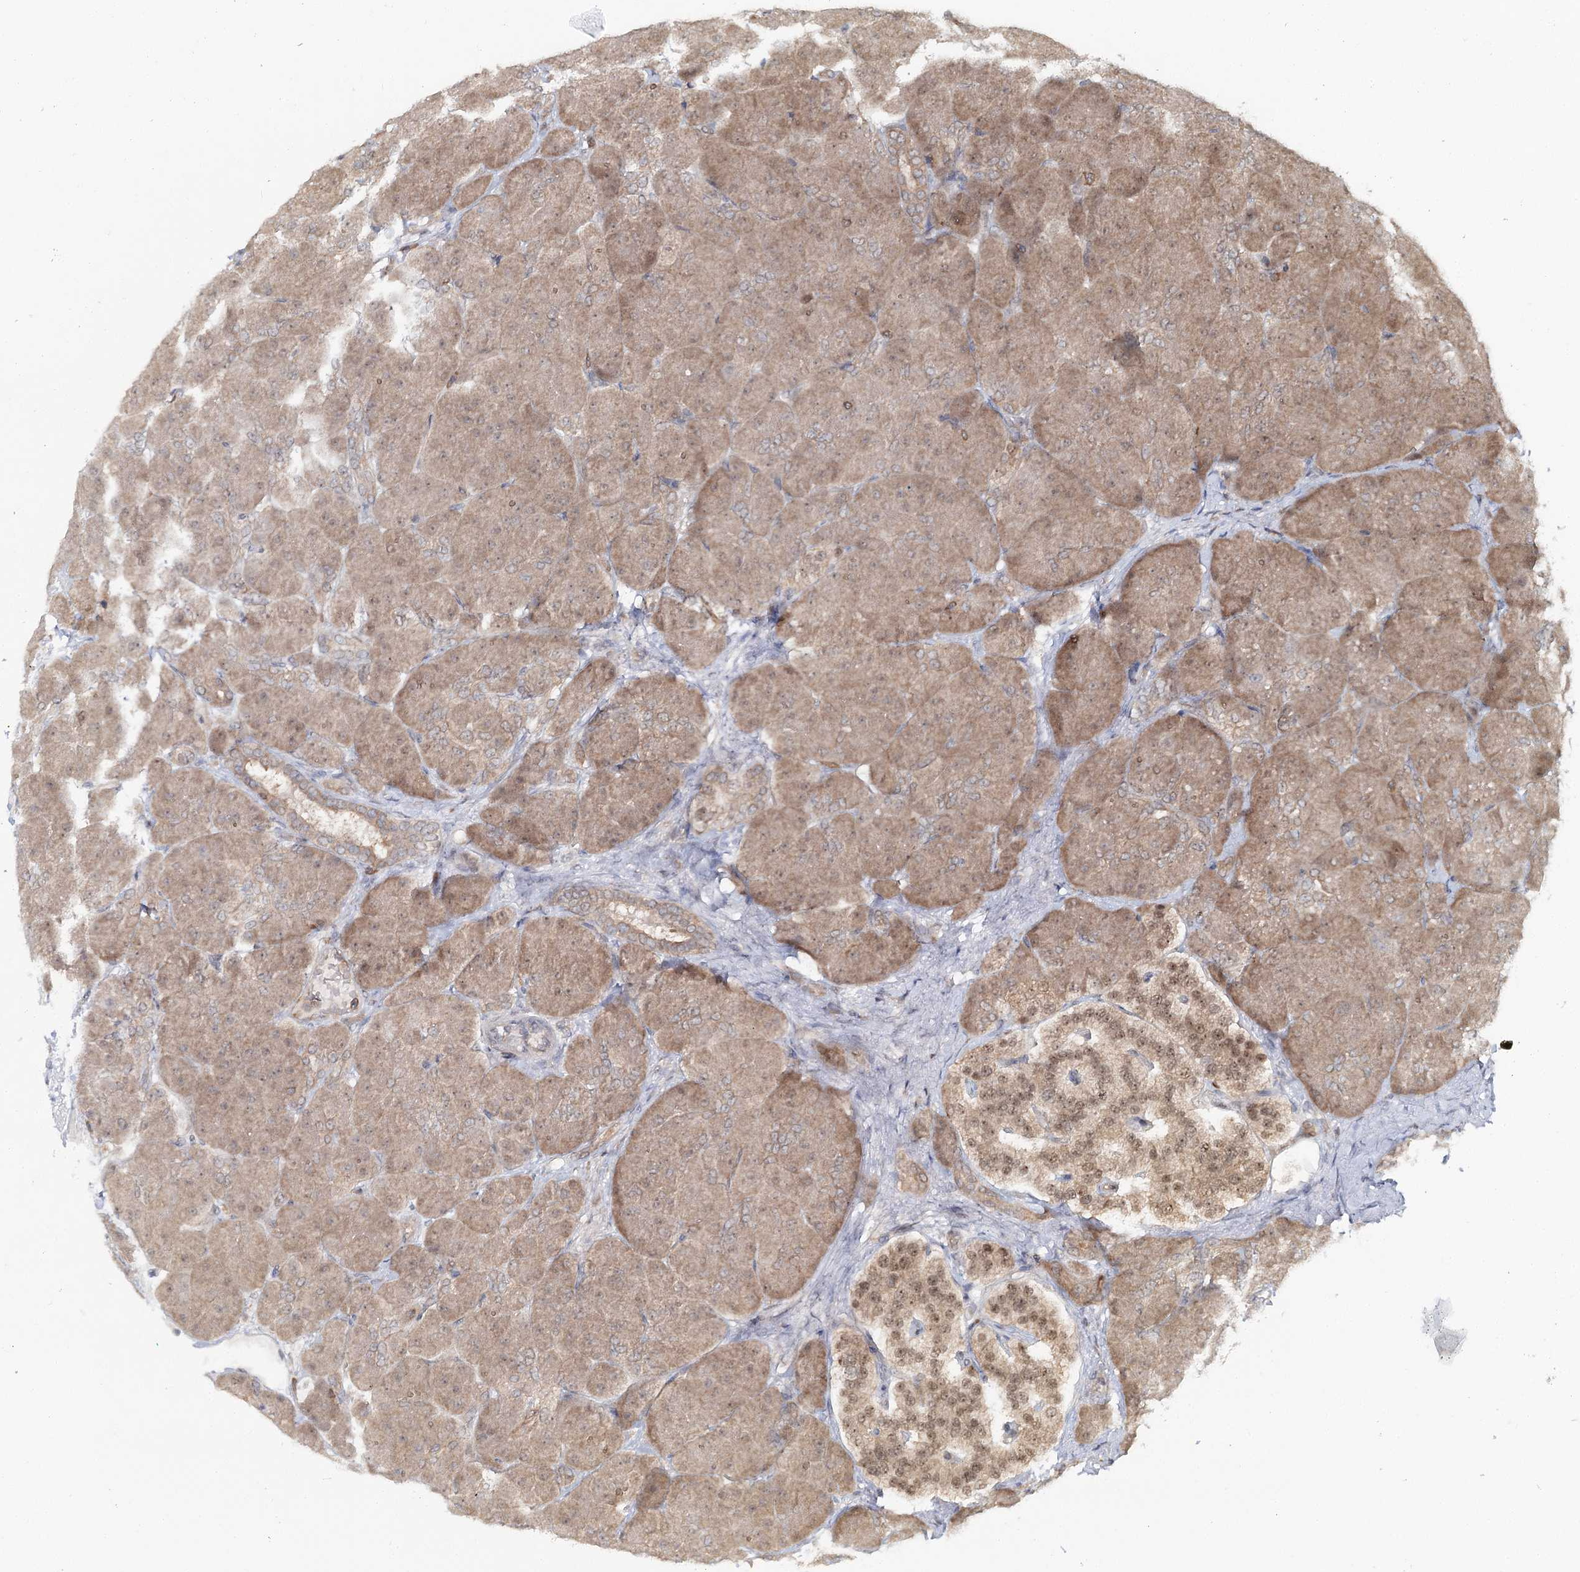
{"staining": {"intensity": "moderate", "quantity": ">75%", "location": "cytoplasmic/membranous,nuclear"}, "tissue": "pancreas", "cell_type": "Exocrine glandular cells", "image_type": "normal", "snomed": [{"axis": "morphology", "description": "Normal tissue, NOS"}, {"axis": "topography", "description": "Pancreas"}], "caption": "An immunohistochemistry (IHC) micrograph of unremarkable tissue is shown. Protein staining in brown labels moderate cytoplasmic/membranous,nuclear positivity in pancreas within exocrine glandular cells.", "gene": "FAM120B", "patient": {"sex": "male", "age": 66}}